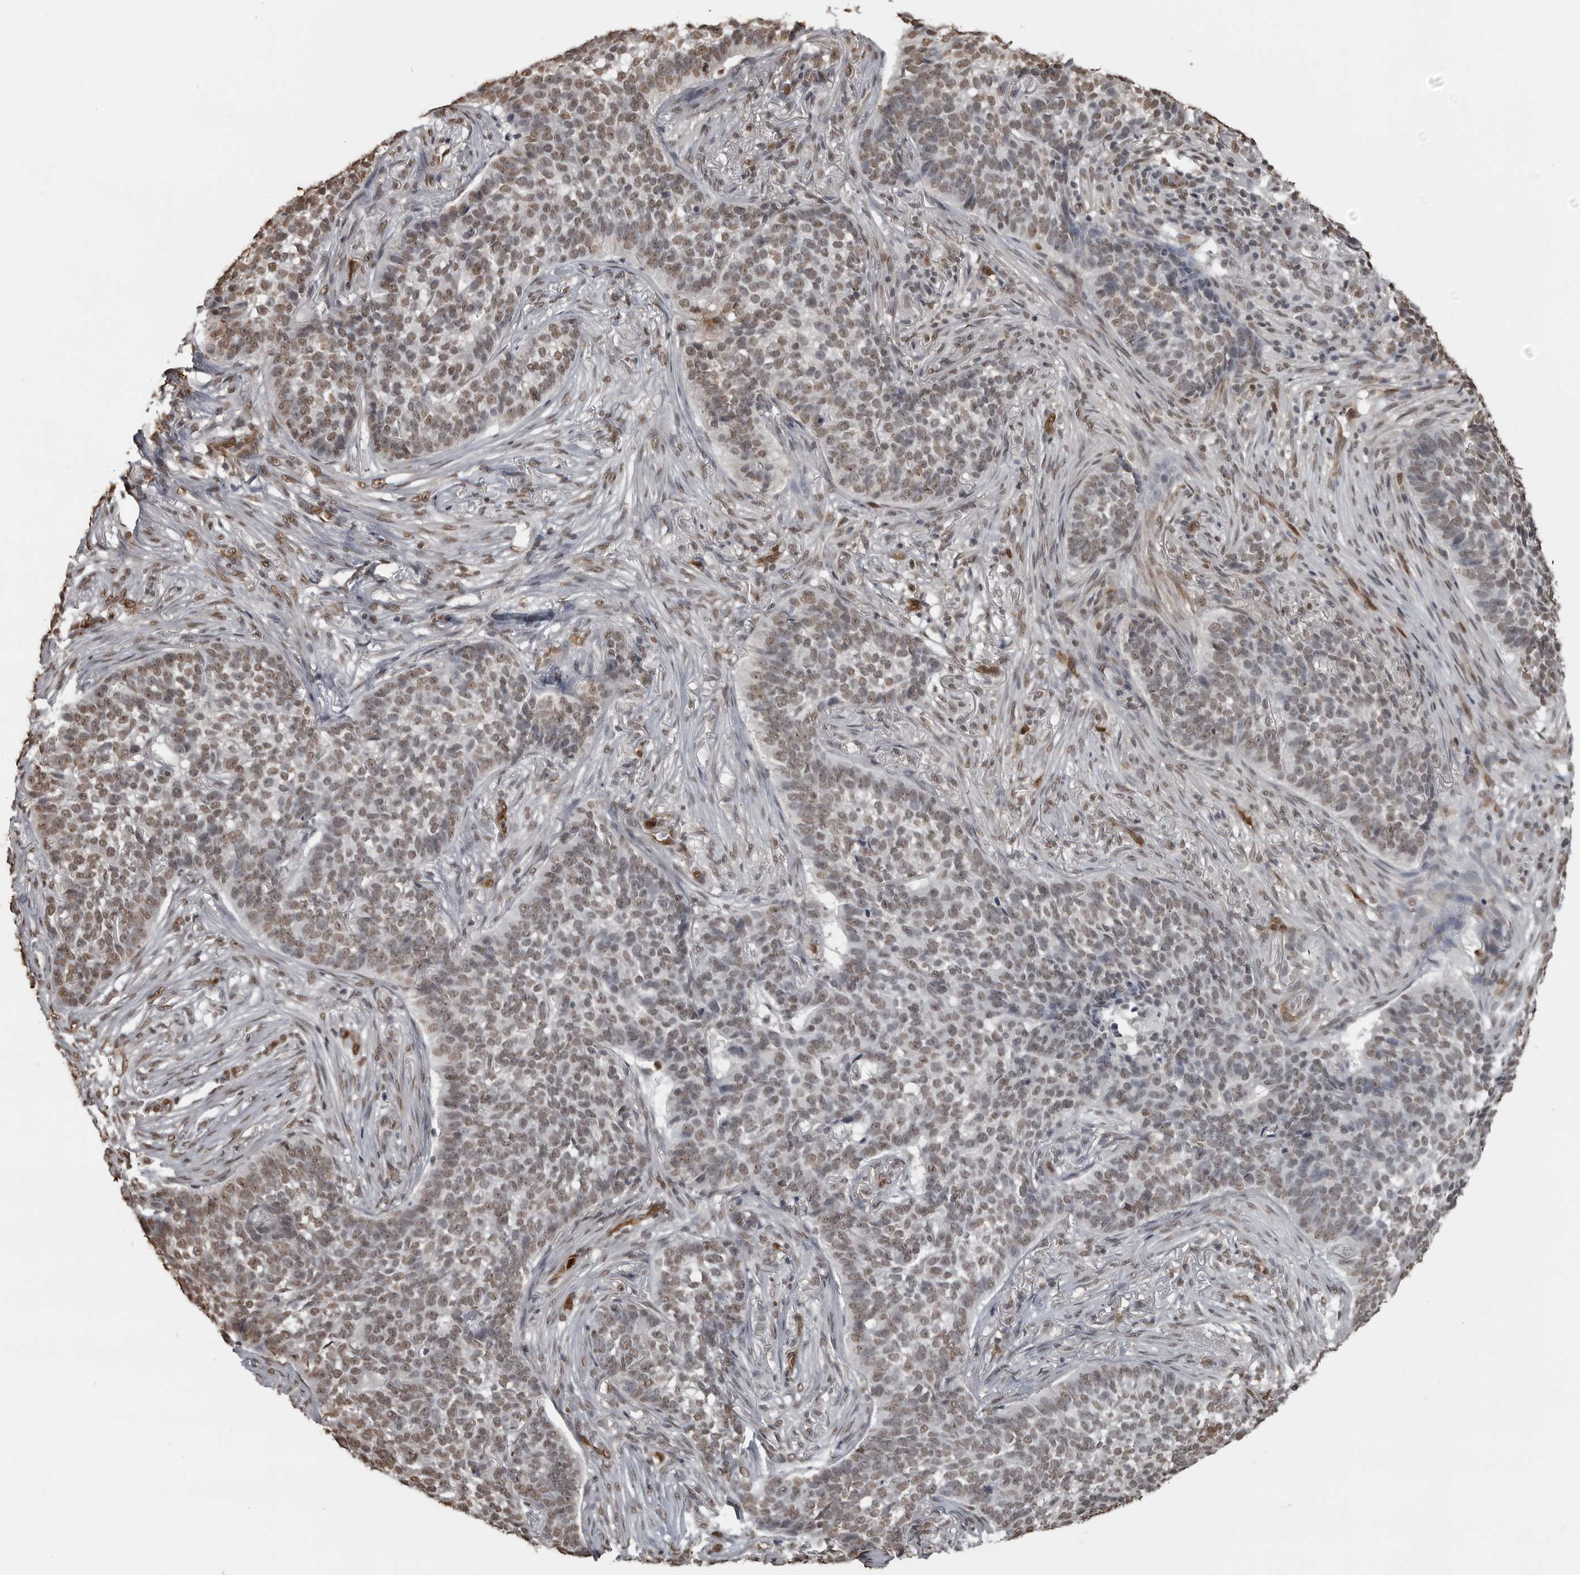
{"staining": {"intensity": "weak", "quantity": ">75%", "location": "nuclear"}, "tissue": "skin cancer", "cell_type": "Tumor cells", "image_type": "cancer", "snomed": [{"axis": "morphology", "description": "Basal cell carcinoma"}, {"axis": "topography", "description": "Skin"}], "caption": "The photomicrograph demonstrates staining of skin basal cell carcinoma, revealing weak nuclear protein positivity (brown color) within tumor cells. (DAB = brown stain, brightfield microscopy at high magnification).", "gene": "SMAD2", "patient": {"sex": "male", "age": 85}}